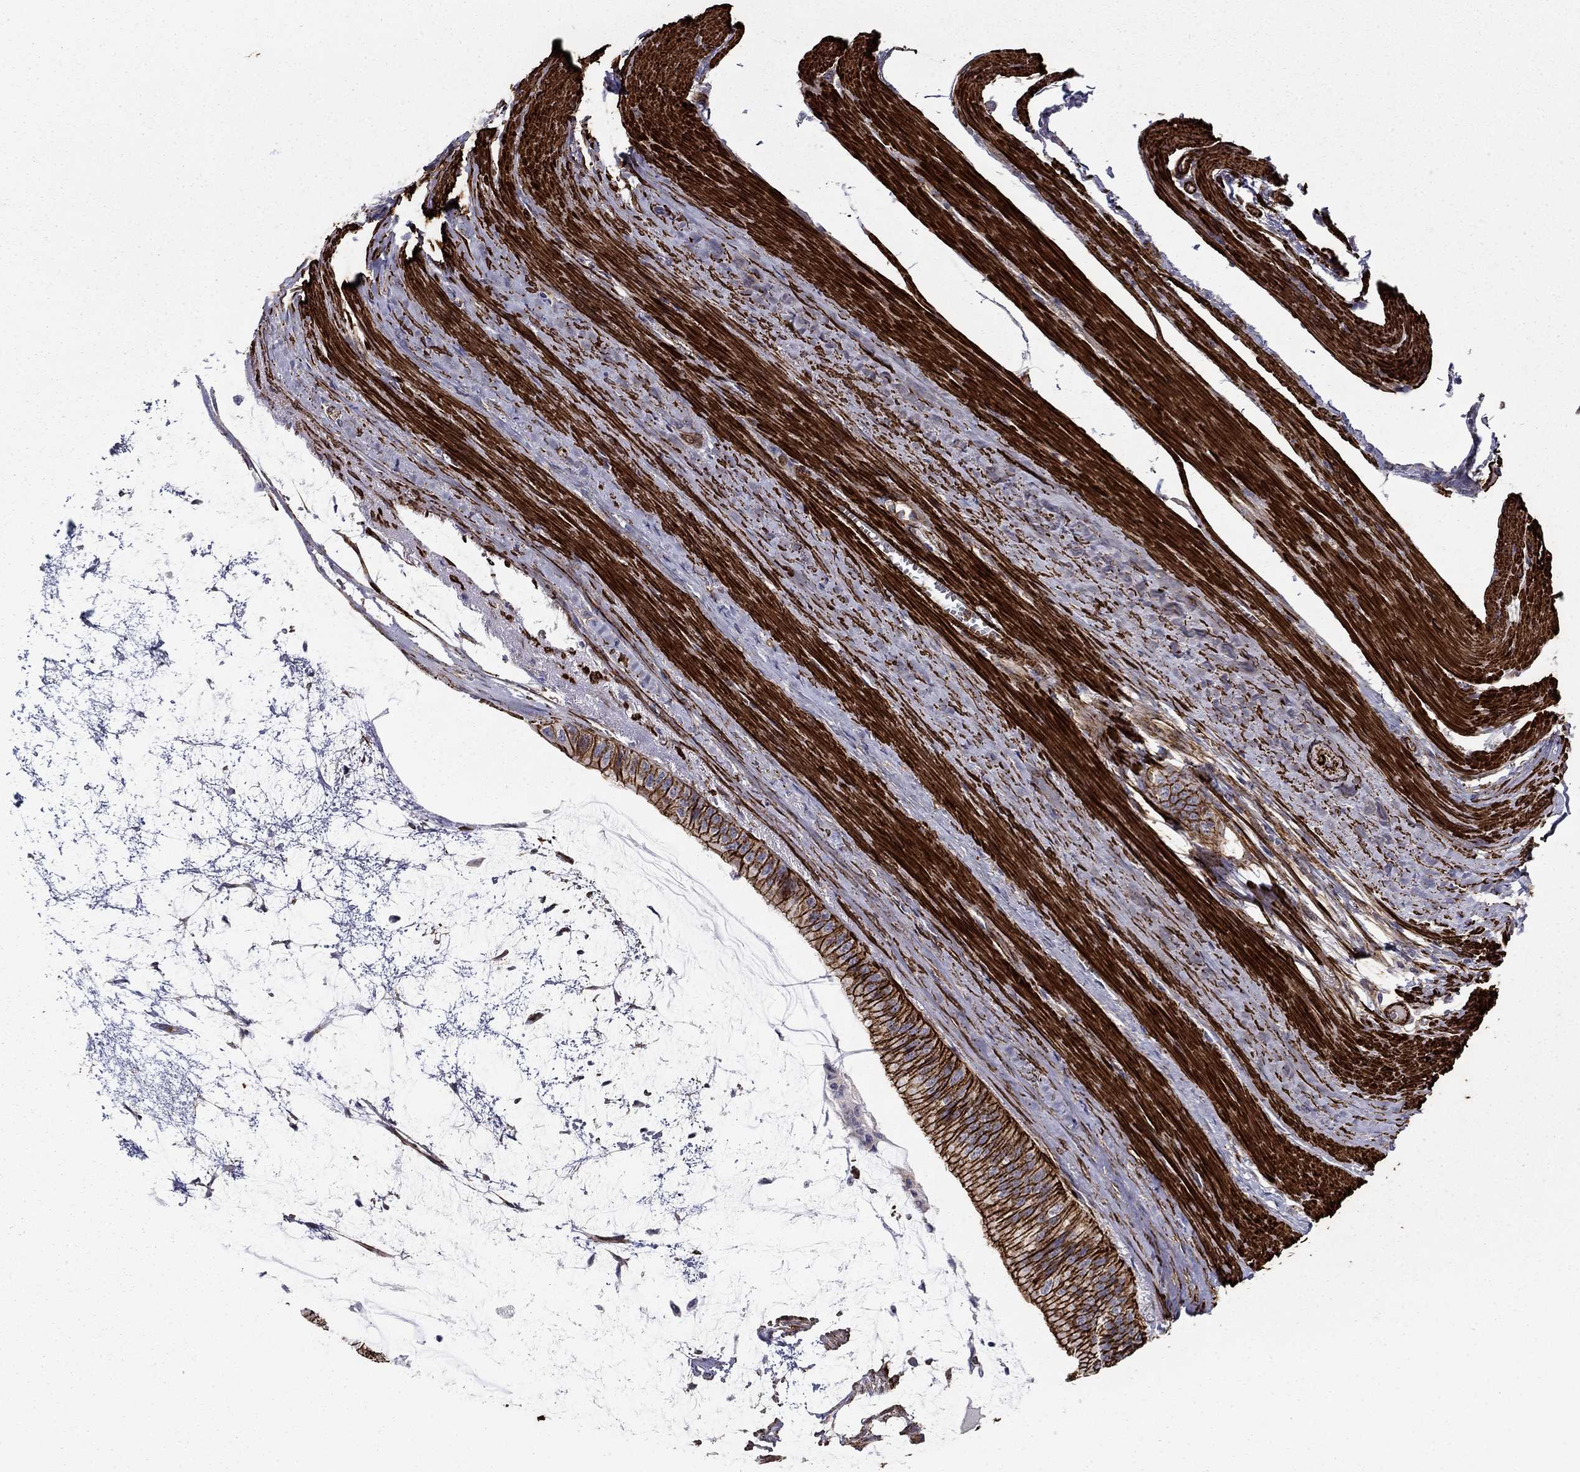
{"staining": {"intensity": "strong", "quantity": ">75%", "location": "cytoplasmic/membranous"}, "tissue": "colorectal cancer", "cell_type": "Tumor cells", "image_type": "cancer", "snomed": [{"axis": "morphology", "description": "Normal tissue, NOS"}, {"axis": "morphology", "description": "Adenocarcinoma, NOS"}, {"axis": "topography", "description": "Colon"}], "caption": "Brown immunohistochemical staining in colorectal cancer (adenocarcinoma) demonstrates strong cytoplasmic/membranous staining in approximately >75% of tumor cells. (DAB (3,3'-diaminobenzidine) = brown stain, brightfield microscopy at high magnification).", "gene": "KRBA1", "patient": {"sex": "male", "age": 65}}